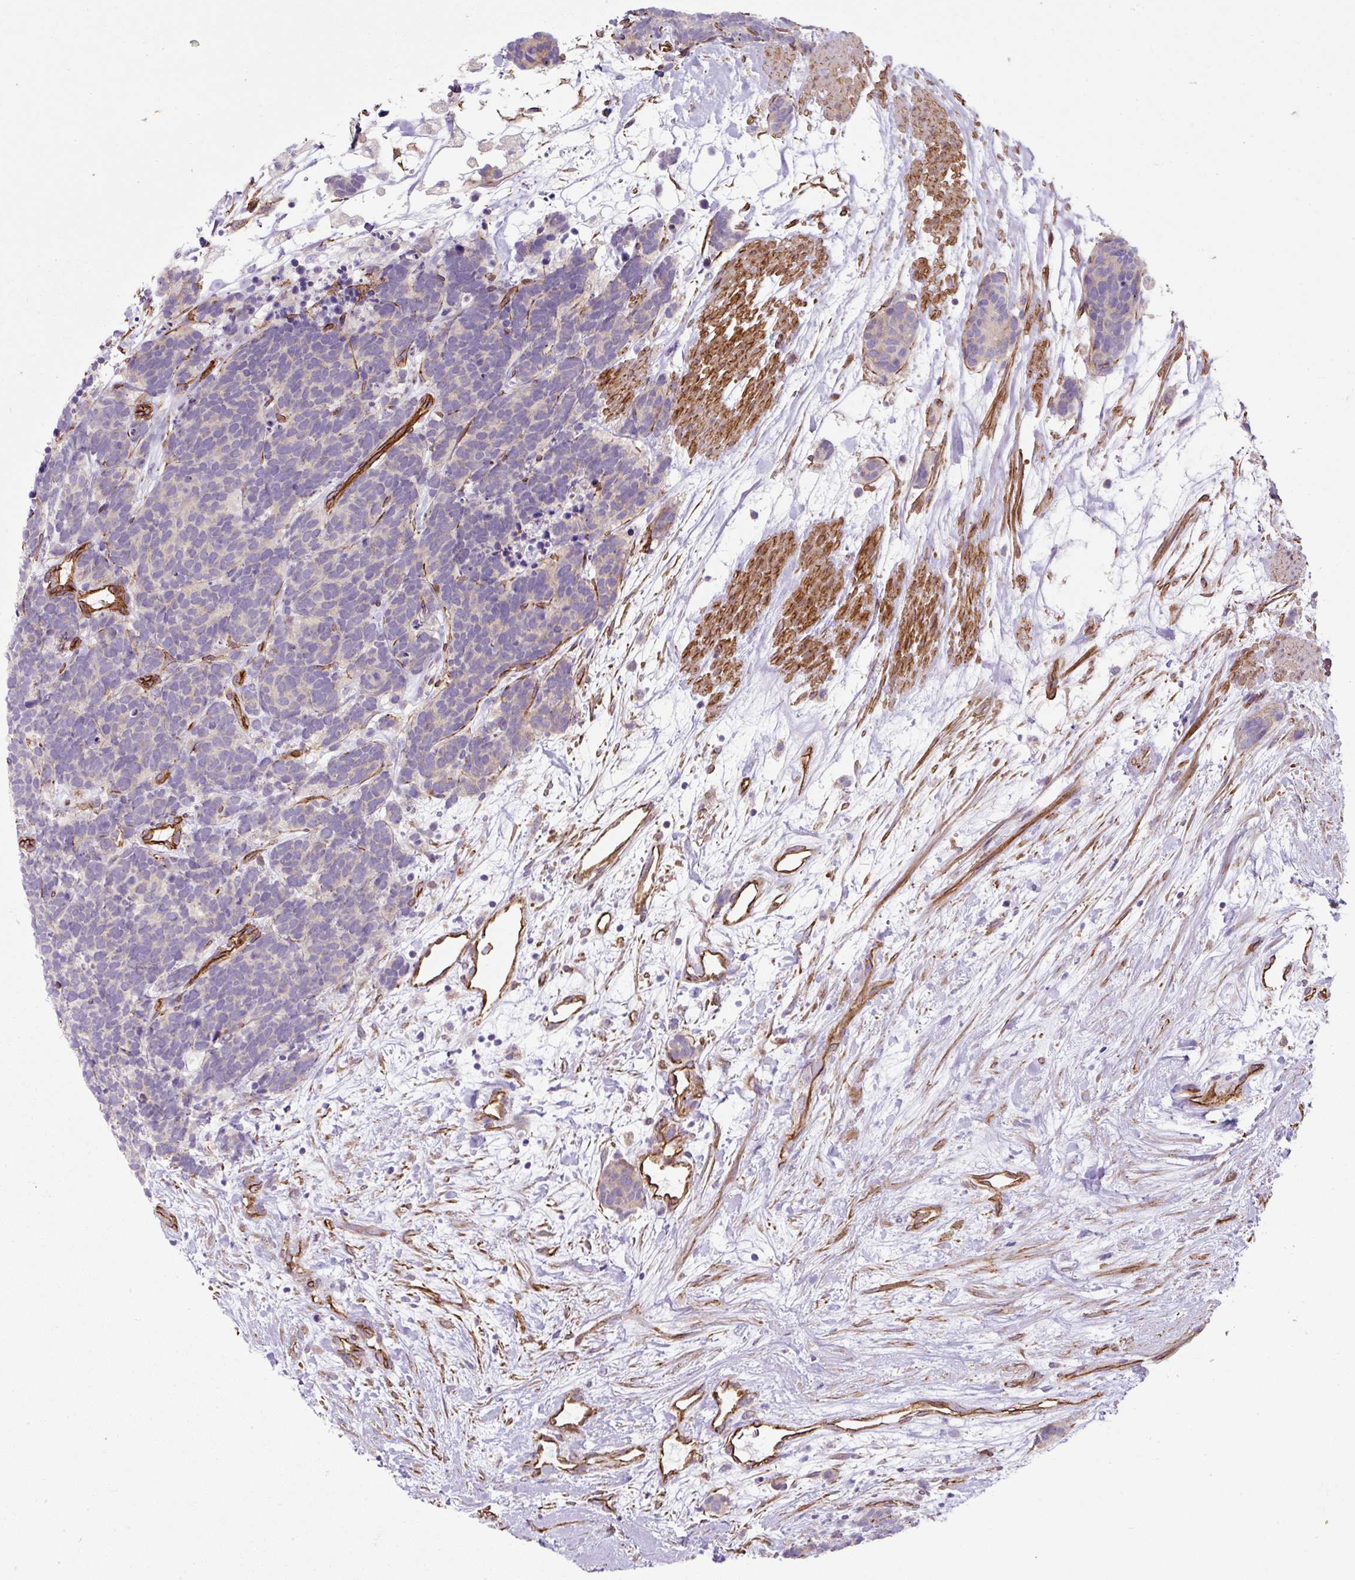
{"staining": {"intensity": "negative", "quantity": "none", "location": "none"}, "tissue": "carcinoid", "cell_type": "Tumor cells", "image_type": "cancer", "snomed": [{"axis": "morphology", "description": "Carcinoma, NOS"}, {"axis": "morphology", "description": "Carcinoid, malignant, NOS"}, {"axis": "topography", "description": "Prostate"}], "caption": "Protein analysis of carcinoma reveals no significant staining in tumor cells.", "gene": "ANKUB1", "patient": {"sex": "male", "age": 57}}